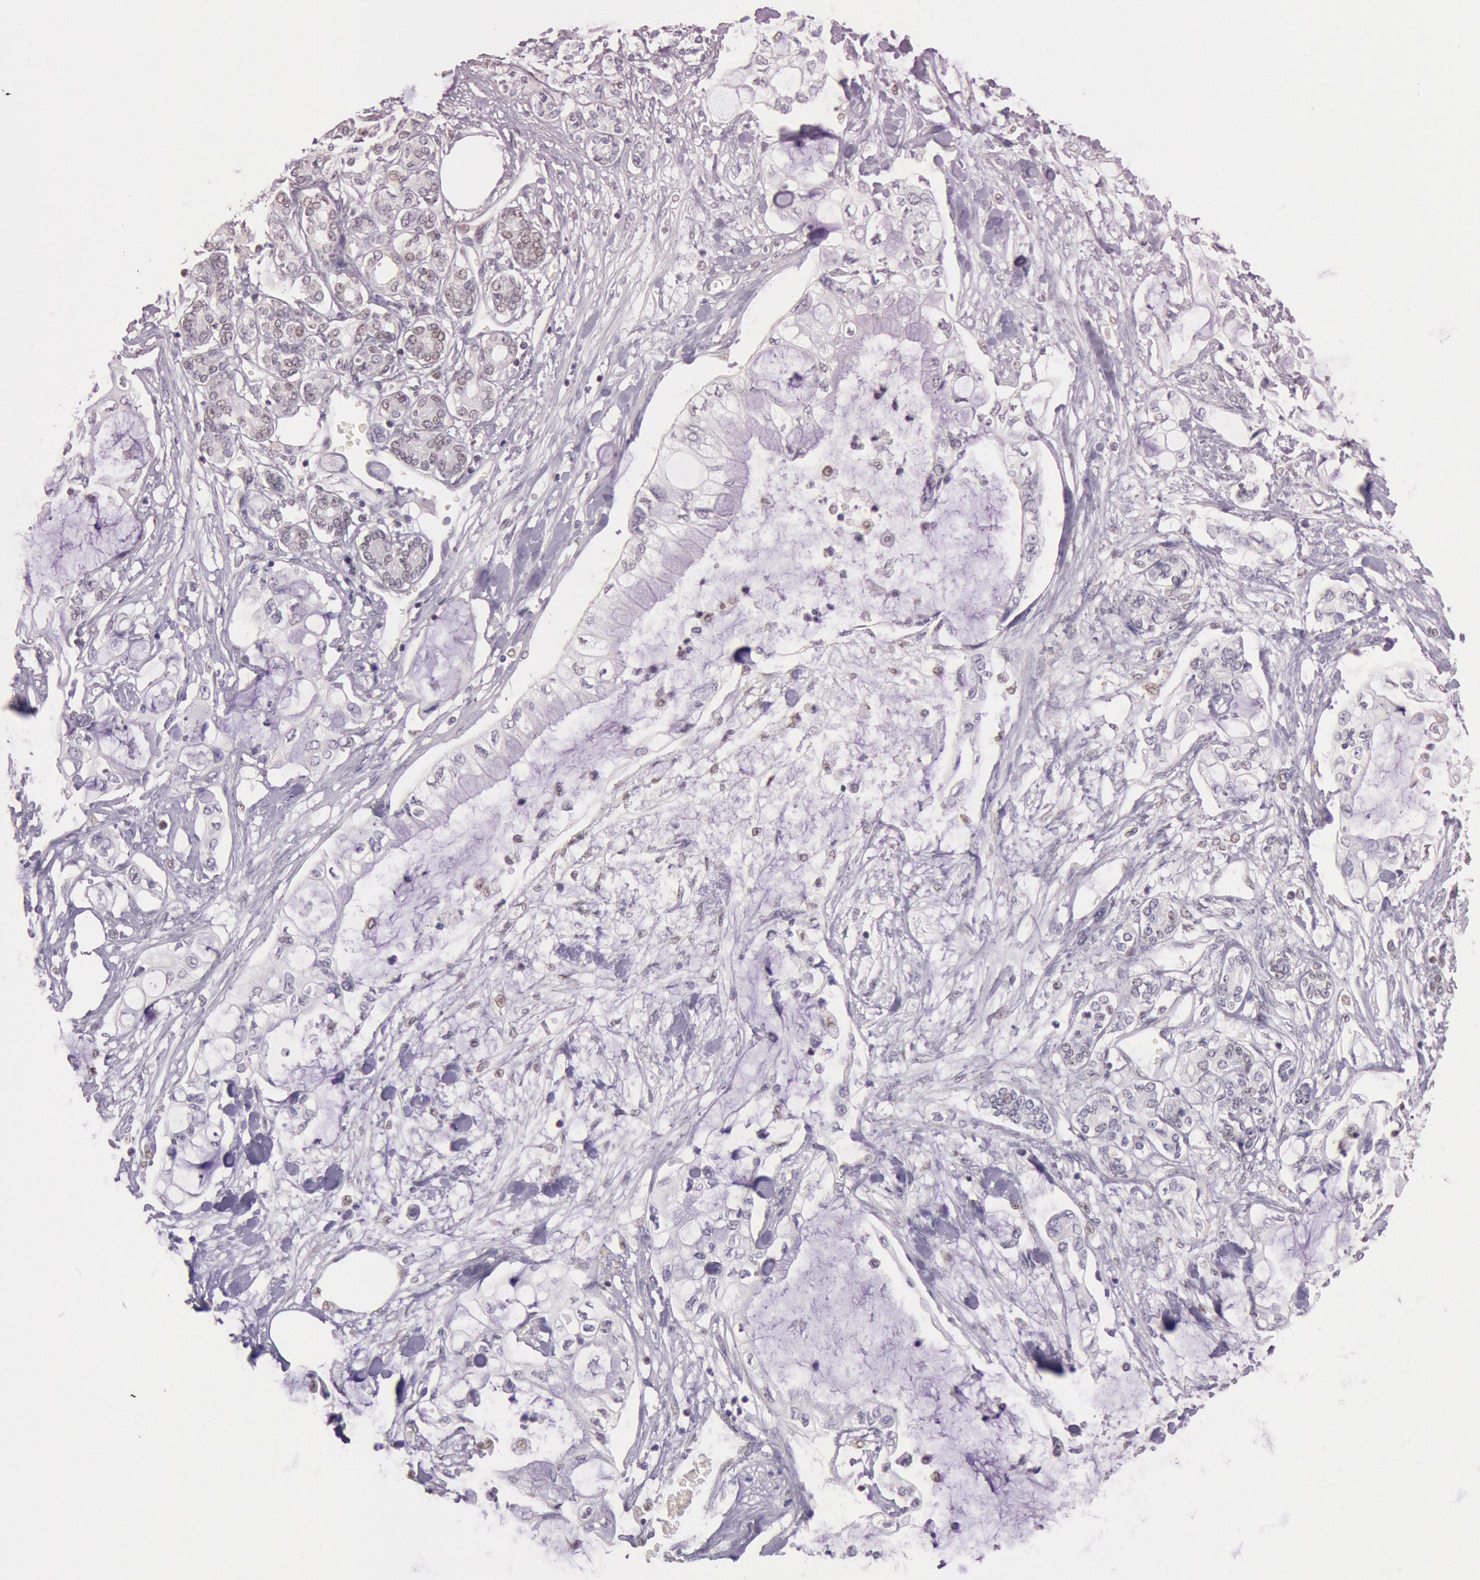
{"staining": {"intensity": "negative", "quantity": "none", "location": "none"}, "tissue": "pancreatic cancer", "cell_type": "Tumor cells", "image_type": "cancer", "snomed": [{"axis": "morphology", "description": "Adenocarcinoma, NOS"}, {"axis": "topography", "description": "Pancreas"}], "caption": "Tumor cells show no significant expression in pancreatic cancer.", "gene": "TASL", "patient": {"sex": "female", "age": 70}}